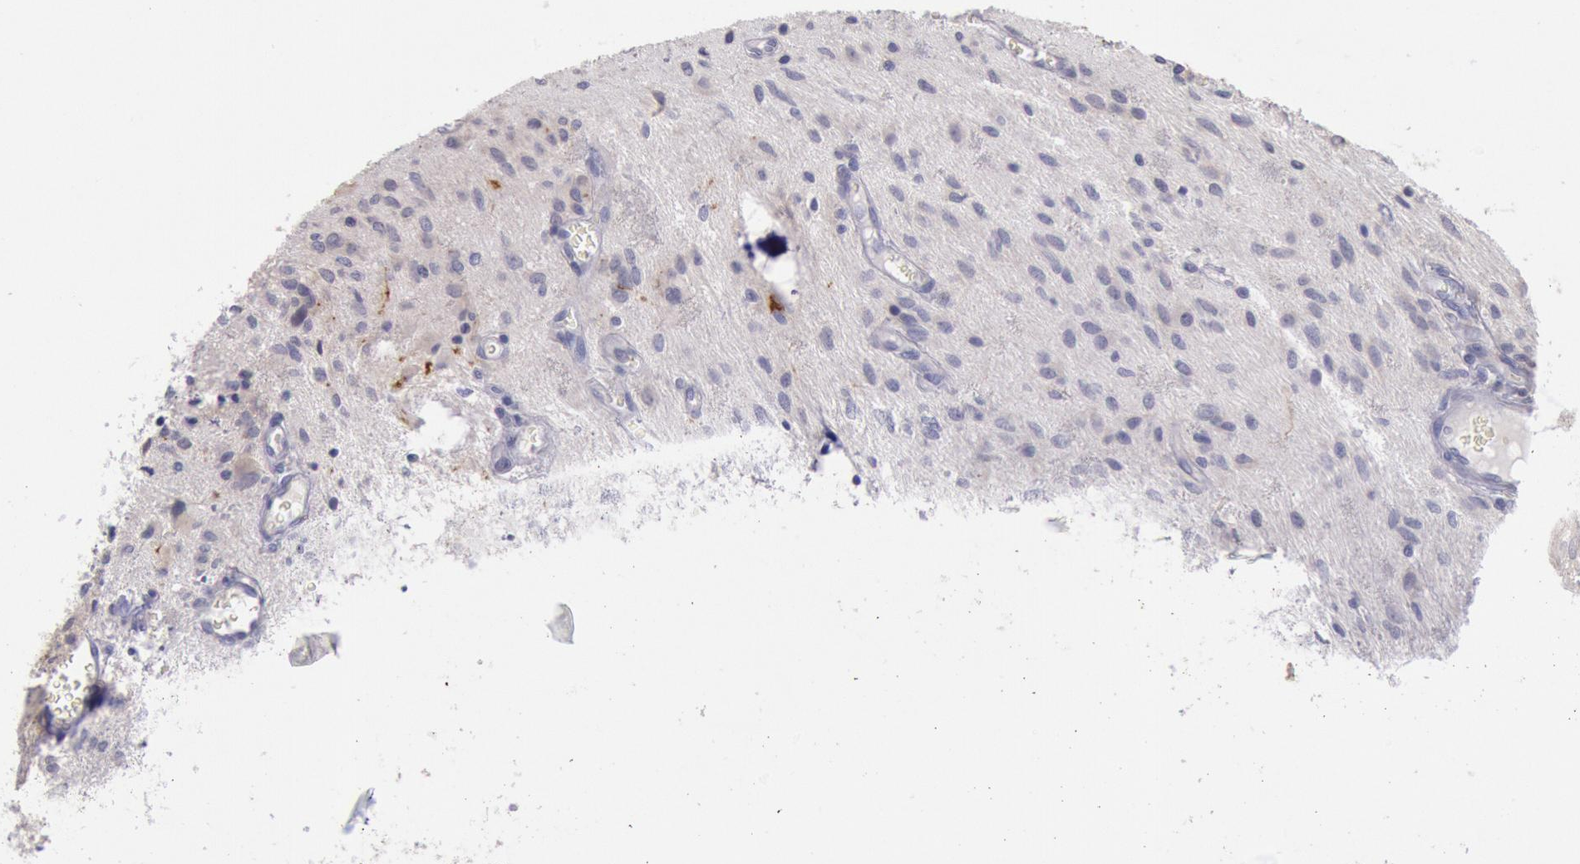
{"staining": {"intensity": "negative", "quantity": "none", "location": "none"}, "tissue": "glioma", "cell_type": "Tumor cells", "image_type": "cancer", "snomed": [{"axis": "morphology", "description": "Glioma, malignant, Low grade"}, {"axis": "topography", "description": "Brain"}], "caption": "Immunohistochemical staining of glioma shows no significant staining in tumor cells. The staining is performed using DAB (3,3'-diaminobenzidine) brown chromogen with nuclei counter-stained in using hematoxylin.", "gene": "GAL3ST1", "patient": {"sex": "female", "age": 15}}